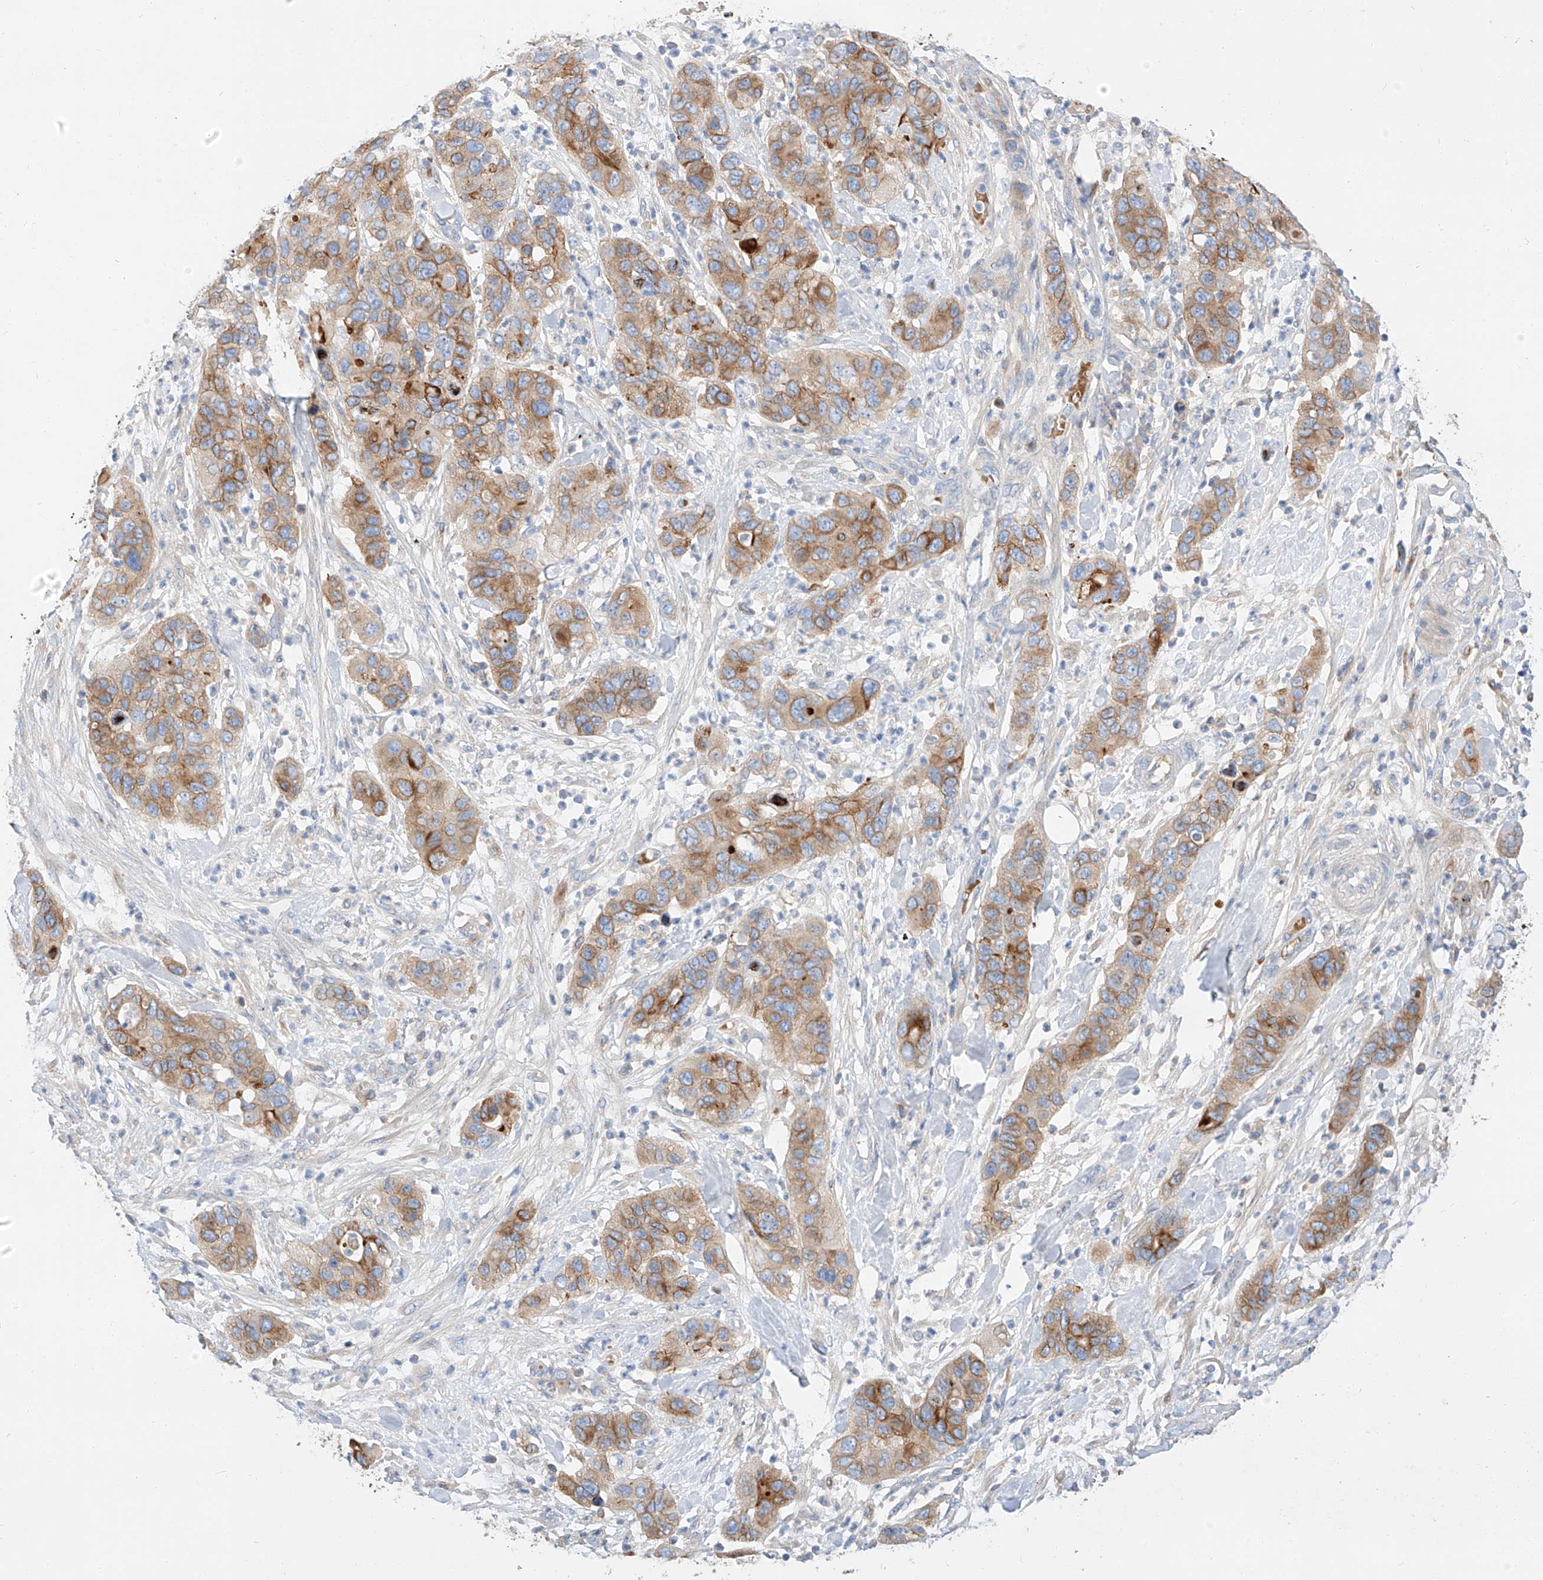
{"staining": {"intensity": "moderate", "quantity": ">75%", "location": "cytoplasmic/membranous"}, "tissue": "pancreatic cancer", "cell_type": "Tumor cells", "image_type": "cancer", "snomed": [{"axis": "morphology", "description": "Adenocarcinoma, NOS"}, {"axis": "topography", "description": "Pancreas"}], "caption": "The photomicrograph displays staining of pancreatic cancer (adenocarcinoma), revealing moderate cytoplasmic/membranous protein expression (brown color) within tumor cells.", "gene": "MAP7", "patient": {"sex": "female", "age": 71}}